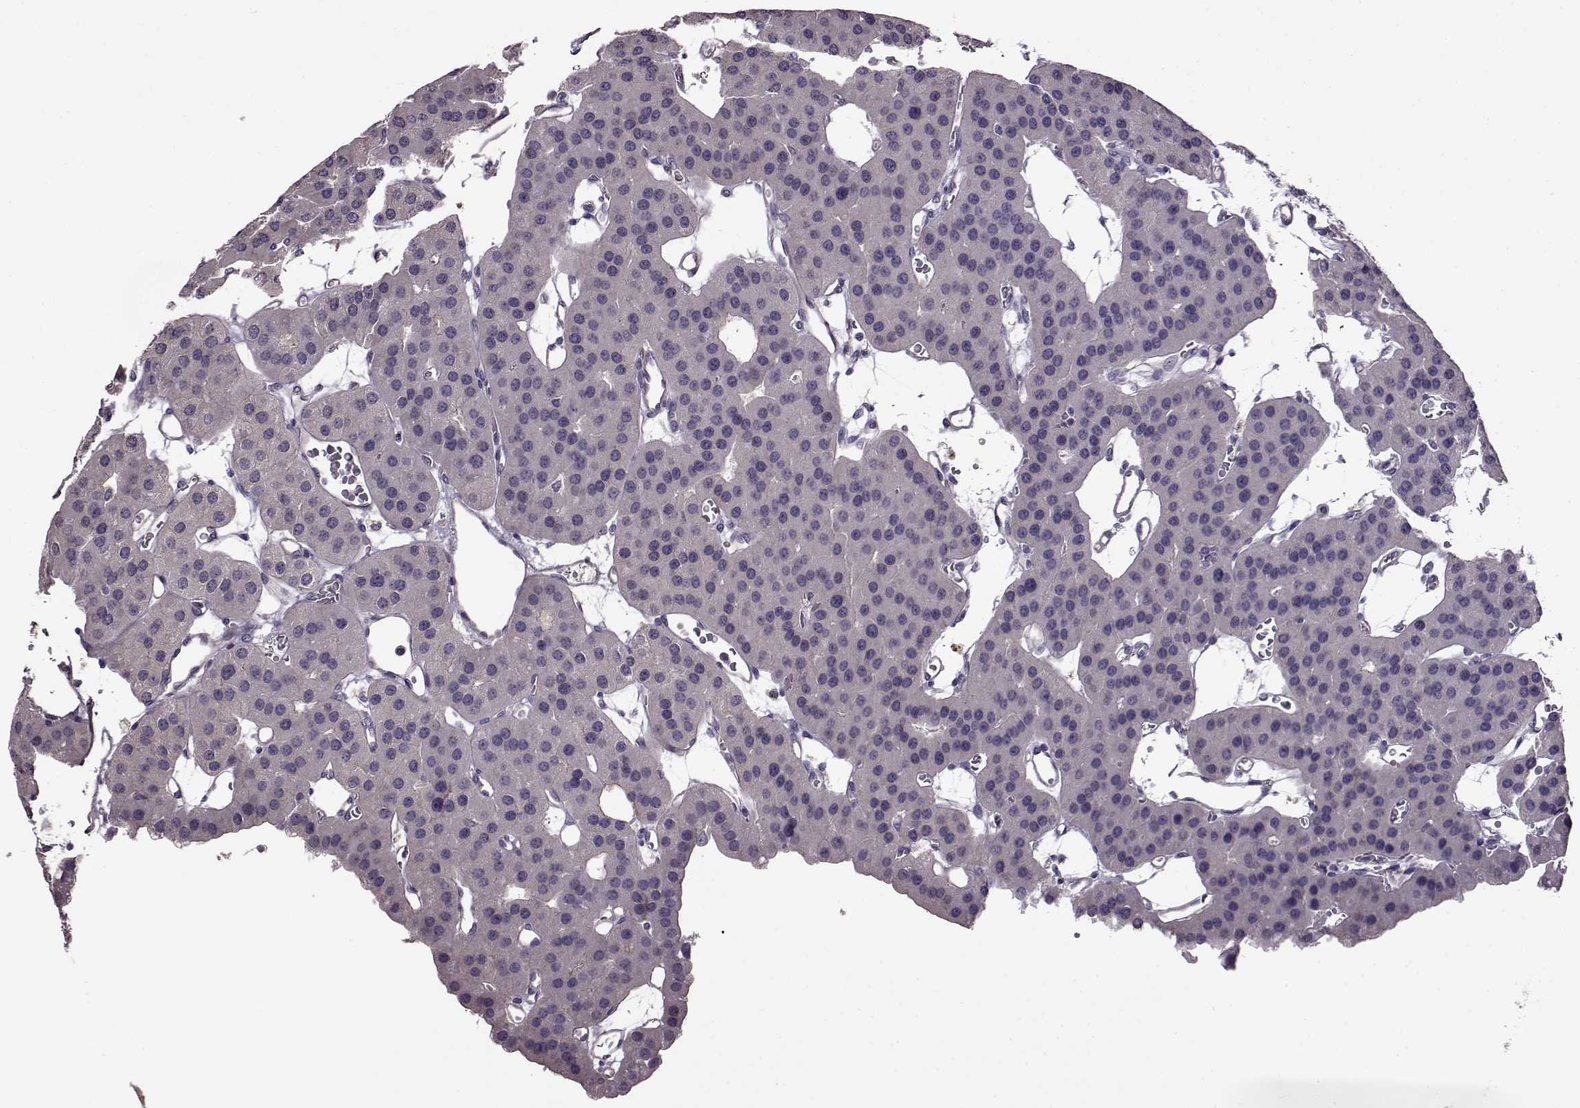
{"staining": {"intensity": "negative", "quantity": "none", "location": "none"}, "tissue": "parathyroid gland", "cell_type": "Glandular cells", "image_type": "normal", "snomed": [{"axis": "morphology", "description": "Normal tissue, NOS"}, {"axis": "morphology", "description": "Adenoma, NOS"}, {"axis": "topography", "description": "Parathyroid gland"}], "caption": "This photomicrograph is of normal parathyroid gland stained with IHC to label a protein in brown with the nuclei are counter-stained blue. There is no staining in glandular cells.", "gene": "EDDM3B", "patient": {"sex": "female", "age": 86}}